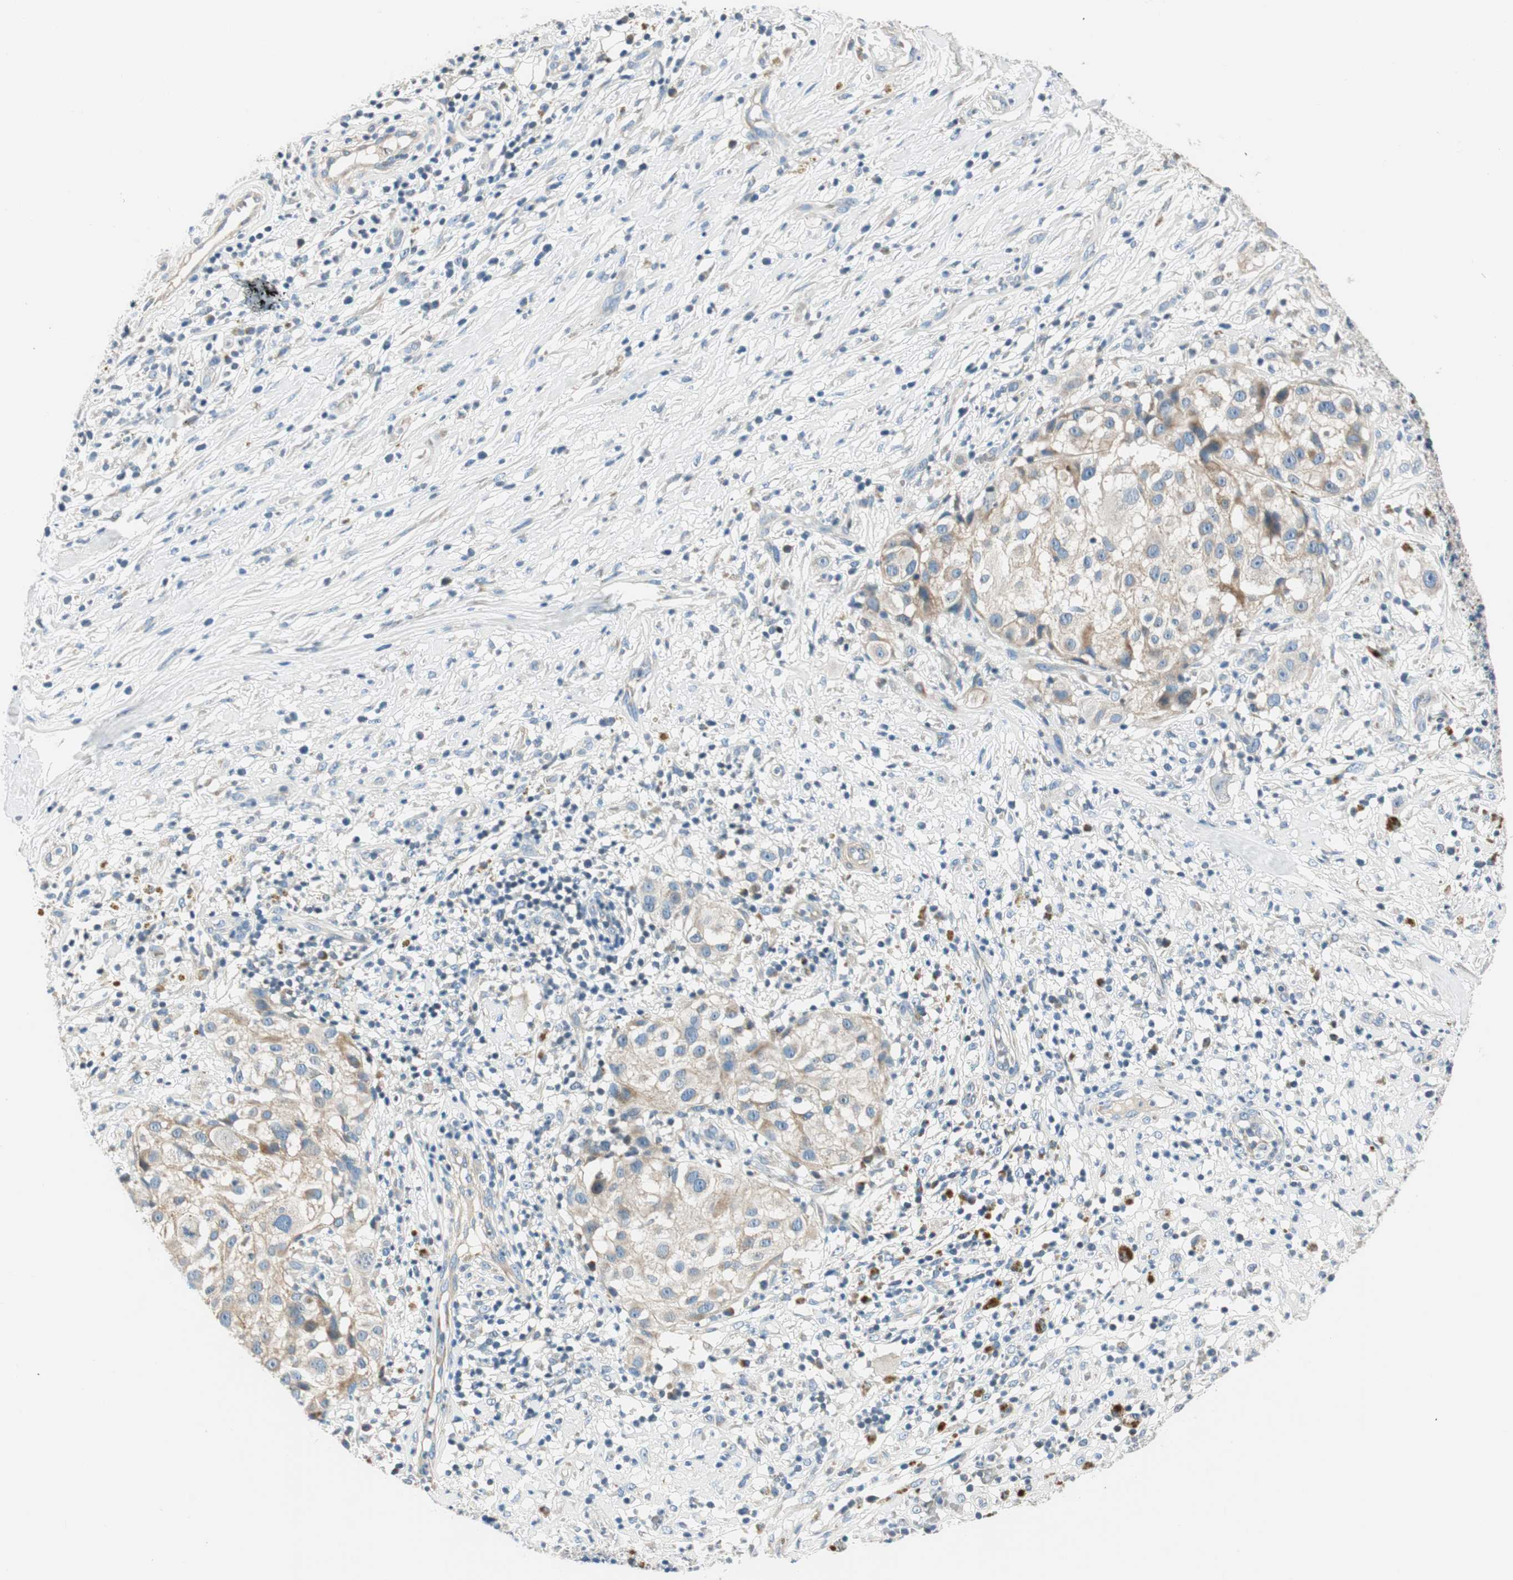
{"staining": {"intensity": "moderate", "quantity": ">75%", "location": "cytoplasmic/membranous"}, "tissue": "melanoma", "cell_type": "Tumor cells", "image_type": "cancer", "snomed": [{"axis": "morphology", "description": "Necrosis, NOS"}, {"axis": "morphology", "description": "Malignant melanoma, NOS"}, {"axis": "topography", "description": "Skin"}], "caption": "A brown stain labels moderate cytoplasmic/membranous expression of a protein in human malignant melanoma tumor cells.", "gene": "RORB", "patient": {"sex": "female", "age": 87}}